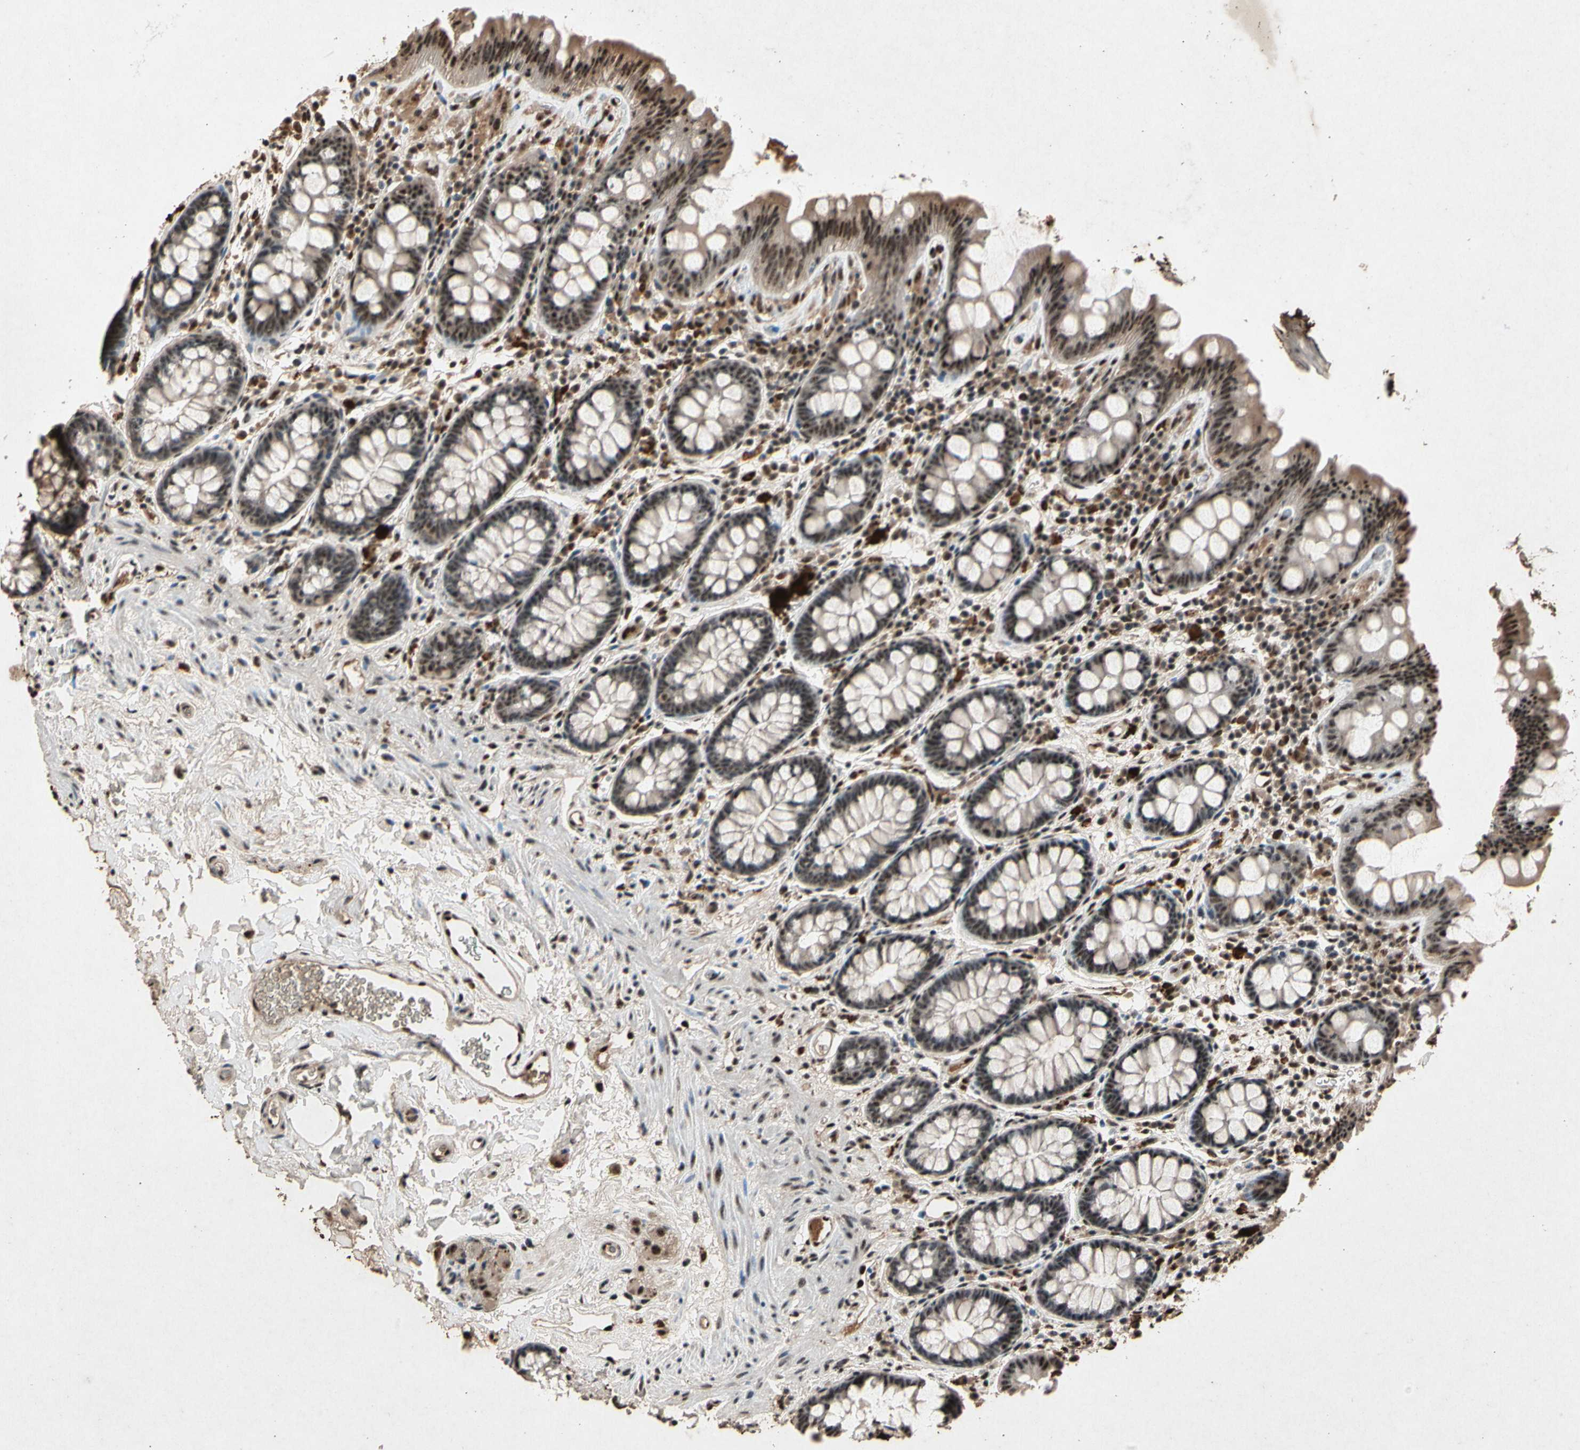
{"staining": {"intensity": "moderate", "quantity": ">75%", "location": "cytoplasmic/membranous,nuclear"}, "tissue": "colon", "cell_type": "Endothelial cells", "image_type": "normal", "snomed": [{"axis": "morphology", "description": "Normal tissue, NOS"}, {"axis": "topography", "description": "Colon"}], "caption": "Immunohistochemistry histopathology image of normal colon stained for a protein (brown), which exhibits medium levels of moderate cytoplasmic/membranous,nuclear positivity in approximately >75% of endothelial cells.", "gene": "PML", "patient": {"sex": "female", "age": 80}}